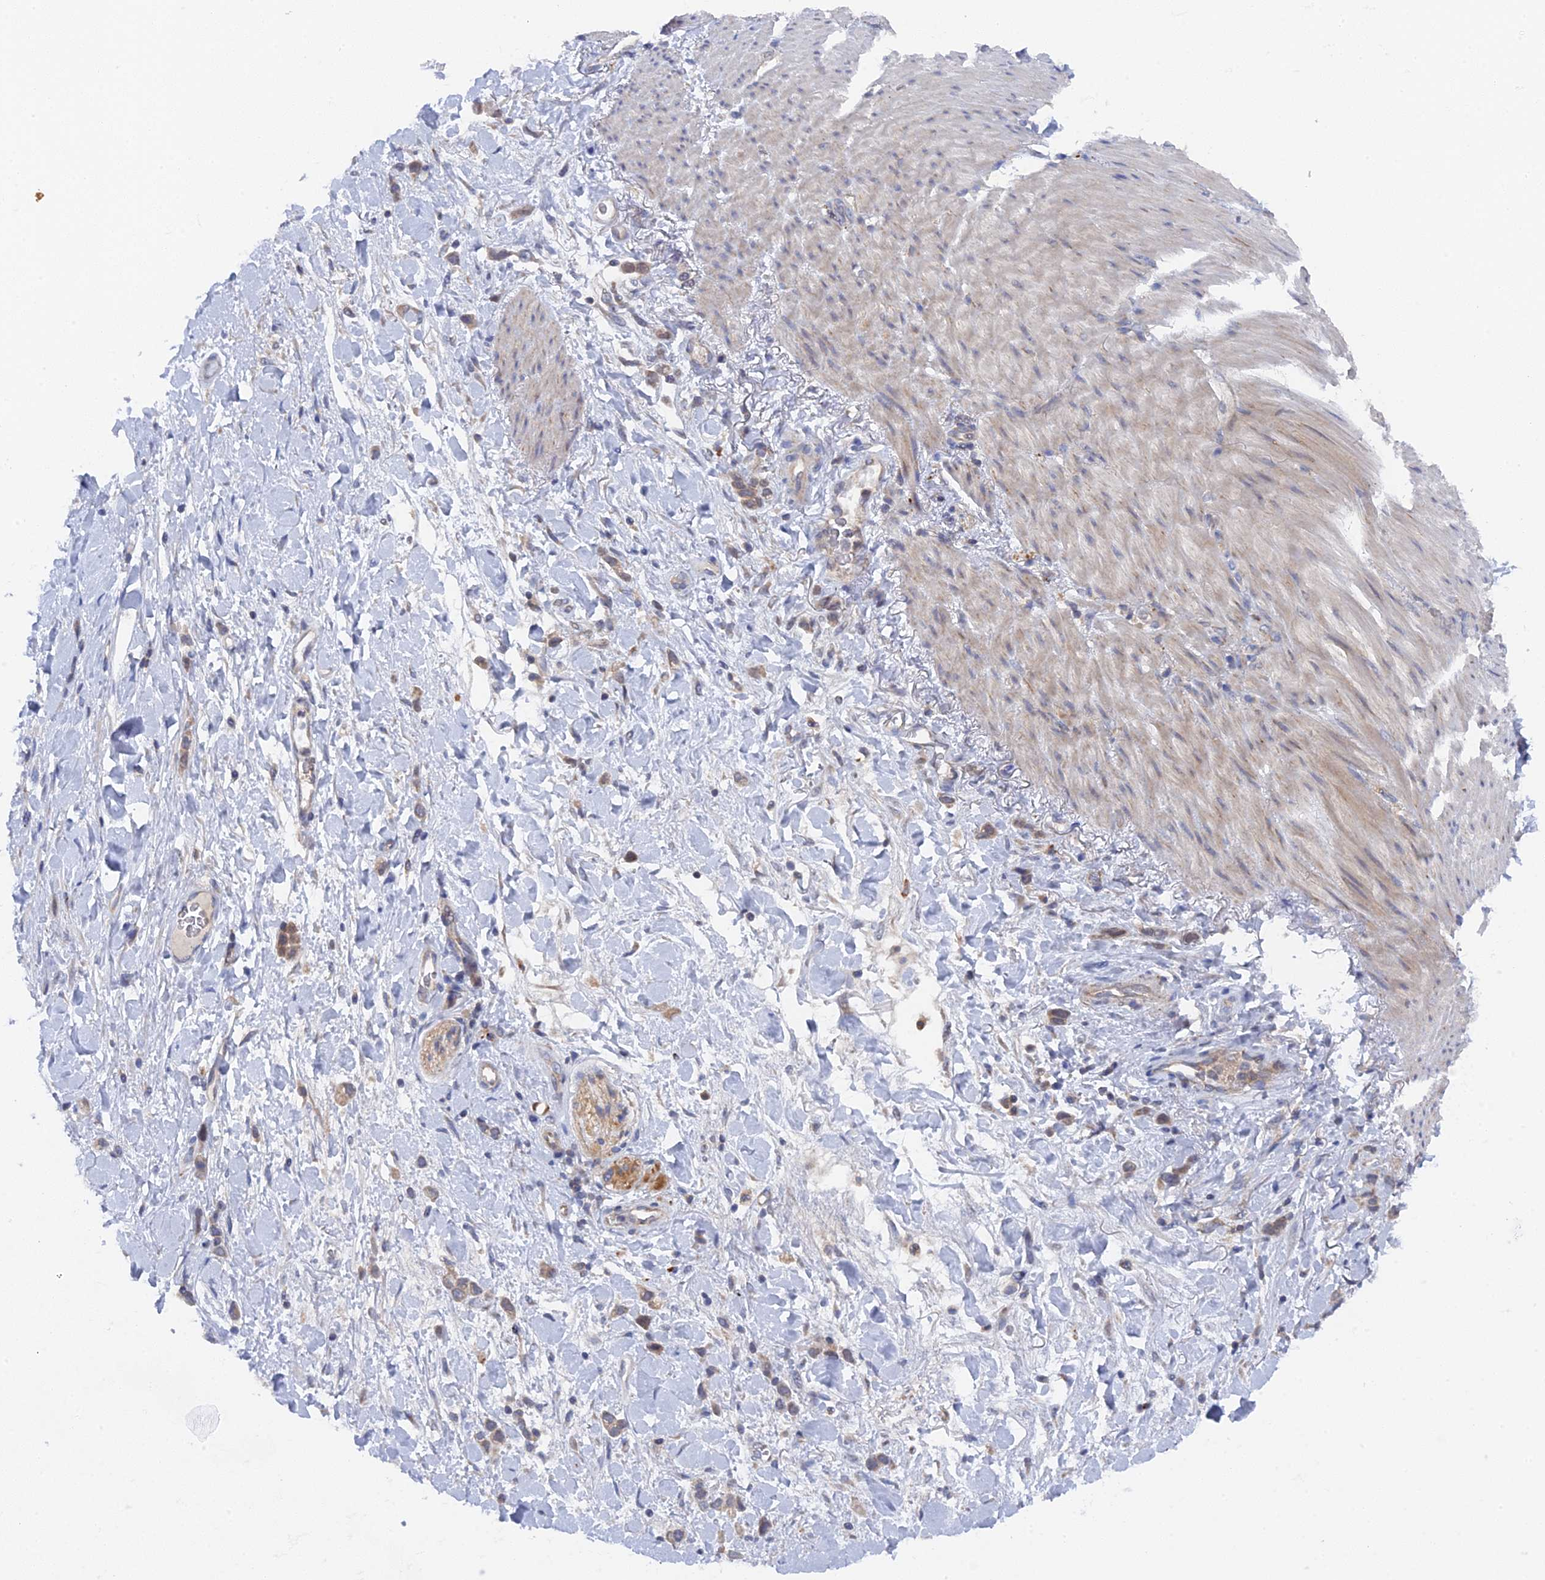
{"staining": {"intensity": "moderate", "quantity": ">75%", "location": "cytoplasmic/membranous,nuclear"}, "tissue": "stomach cancer", "cell_type": "Tumor cells", "image_type": "cancer", "snomed": [{"axis": "morphology", "description": "Adenocarcinoma, NOS"}, {"axis": "topography", "description": "Stomach"}], "caption": "Adenocarcinoma (stomach) stained with a protein marker exhibits moderate staining in tumor cells.", "gene": "MIGA2", "patient": {"sex": "female", "age": 65}}